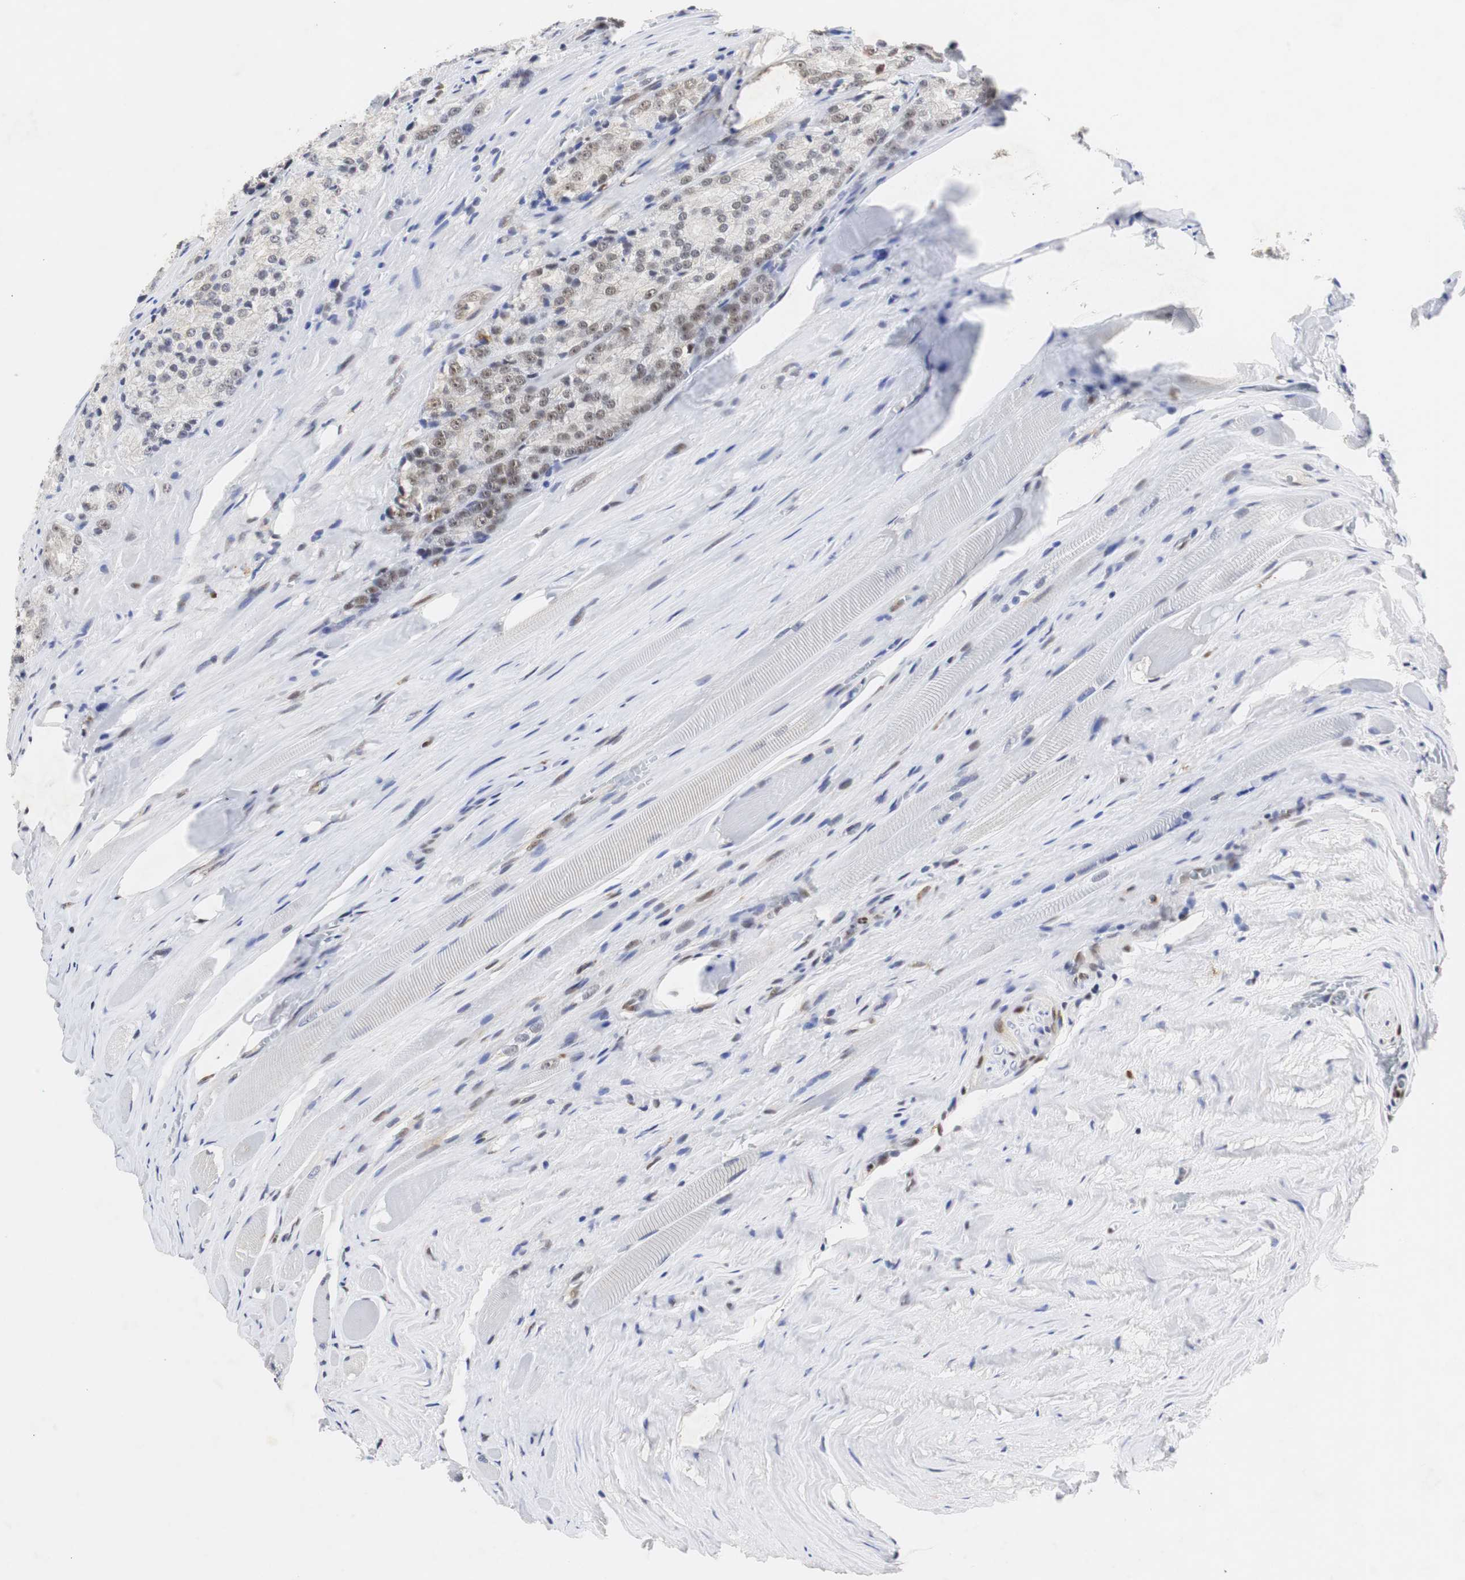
{"staining": {"intensity": "weak", "quantity": "<25%", "location": "cytoplasmic/membranous"}, "tissue": "prostate cancer", "cell_type": "Tumor cells", "image_type": "cancer", "snomed": [{"axis": "morphology", "description": "Adenocarcinoma, Low grade"}, {"axis": "topography", "description": "Prostate"}], "caption": "Protein analysis of prostate cancer (adenocarcinoma (low-grade)) demonstrates no significant staining in tumor cells.", "gene": "ZFC3H1", "patient": {"sex": "male", "age": 64}}